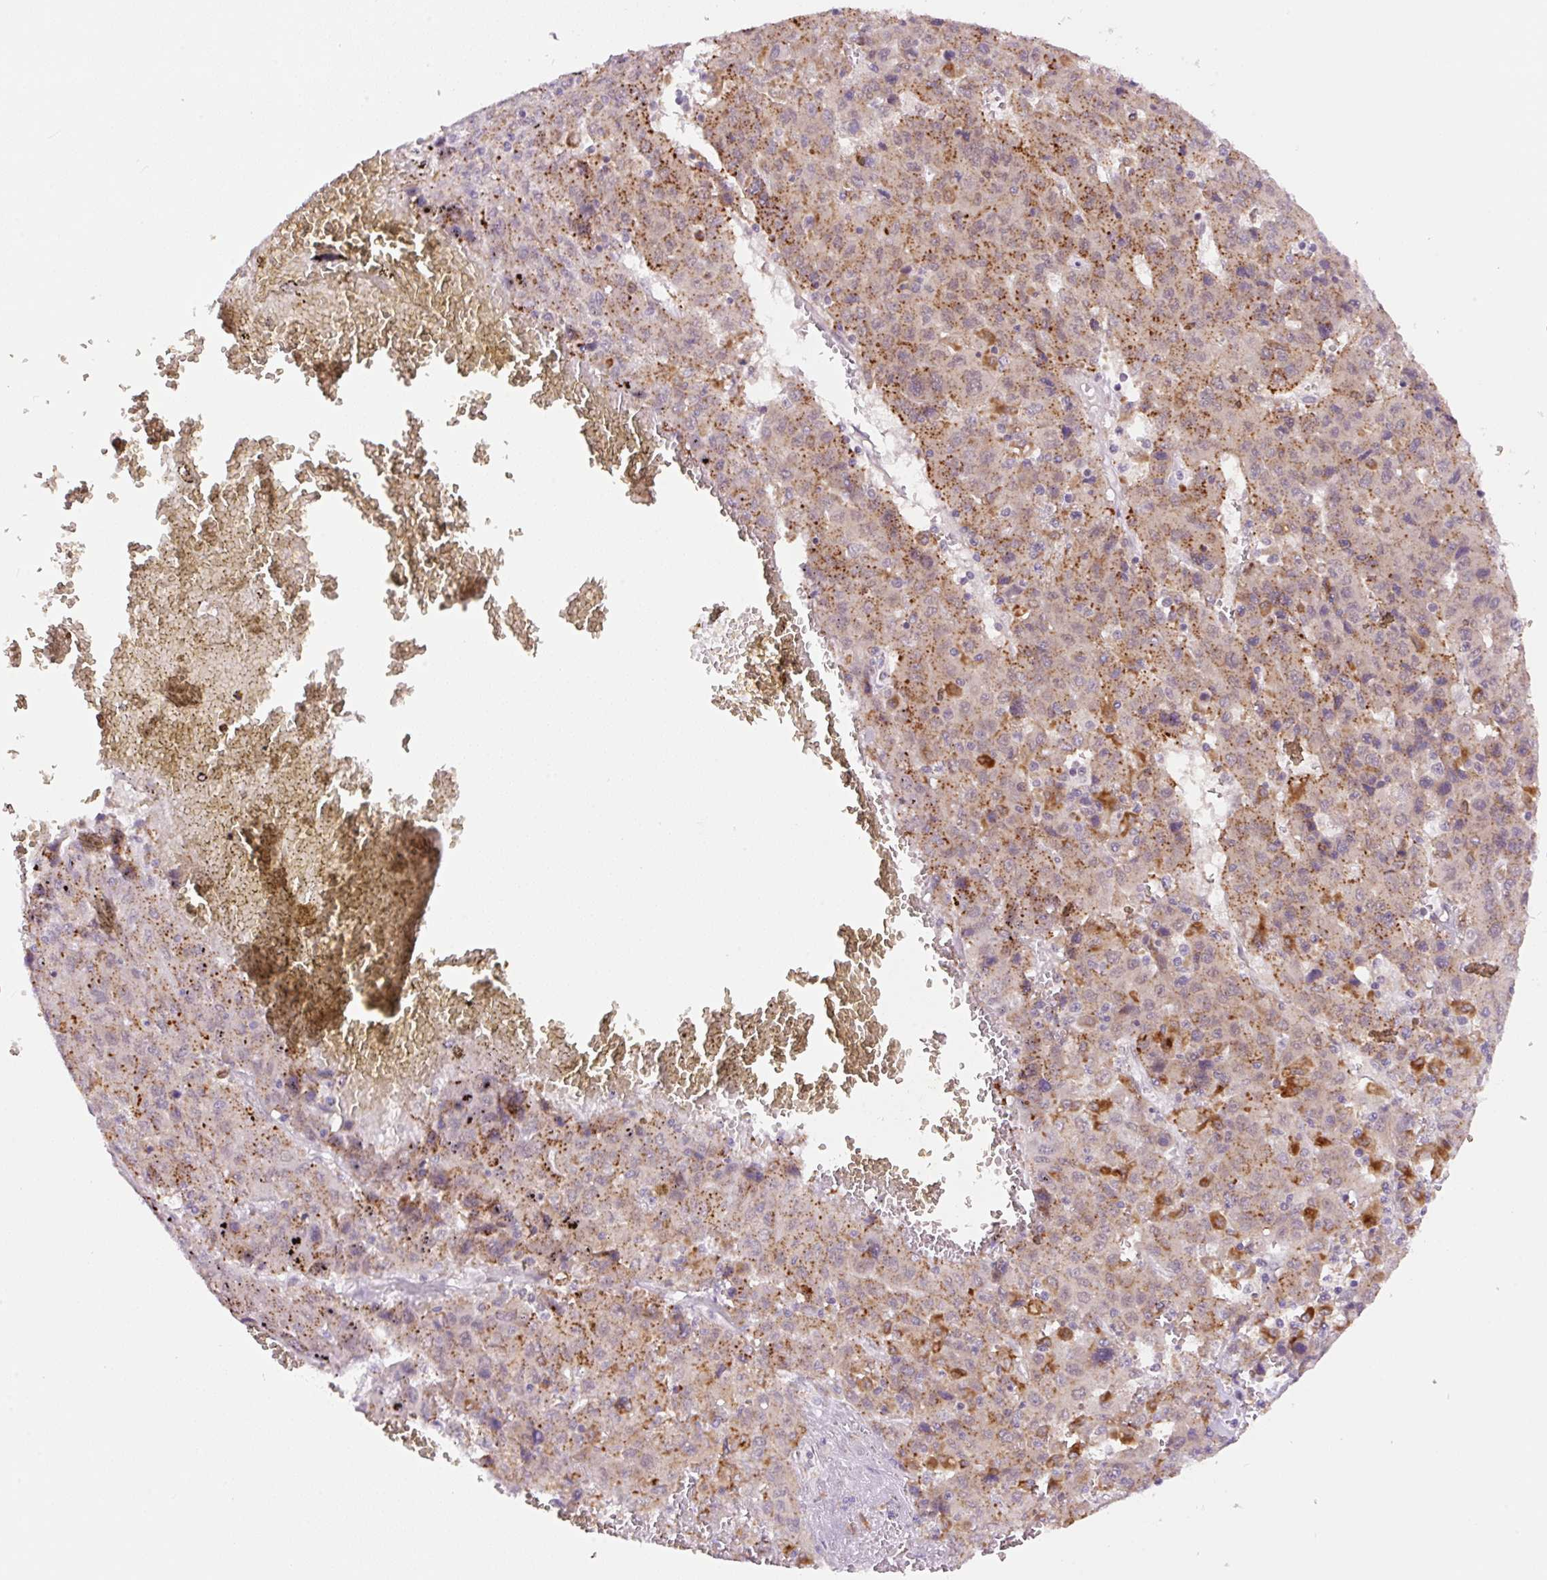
{"staining": {"intensity": "moderate", "quantity": "25%-75%", "location": "cytoplasmic/membranous"}, "tissue": "liver cancer", "cell_type": "Tumor cells", "image_type": "cancer", "snomed": [{"axis": "morphology", "description": "Carcinoma, Hepatocellular, NOS"}, {"axis": "topography", "description": "Liver"}], "caption": "Human liver cancer (hepatocellular carcinoma) stained with a brown dye demonstrates moderate cytoplasmic/membranous positive staining in about 25%-75% of tumor cells.", "gene": "CEBPZOS", "patient": {"sex": "female", "age": 53}}